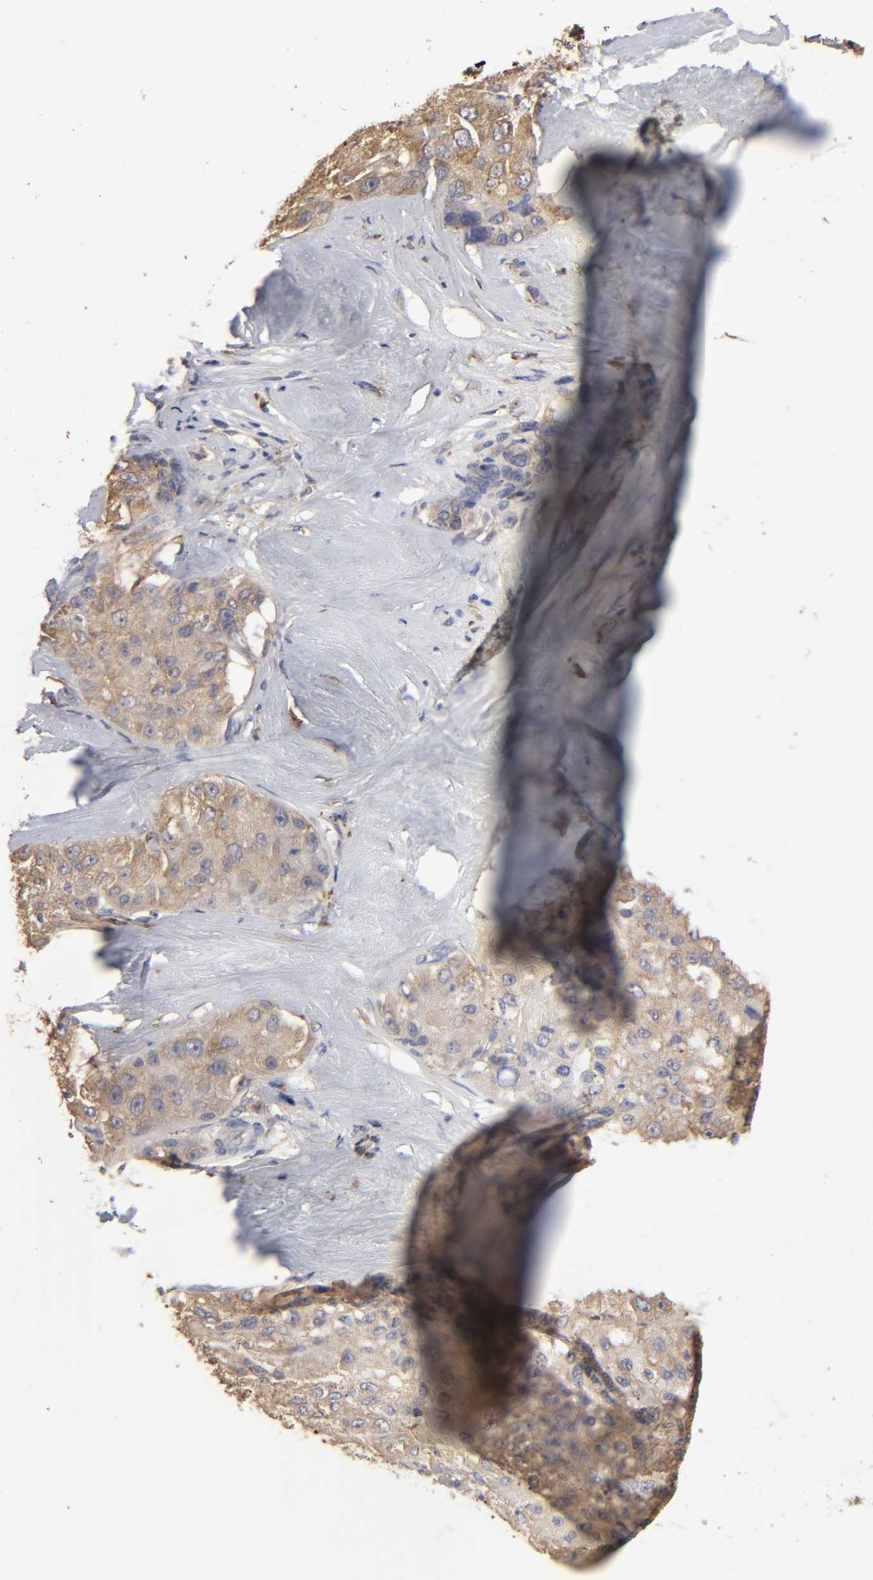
{"staining": {"intensity": "weak", "quantity": ">75%", "location": "cytoplasmic/membranous"}, "tissue": "liver cancer", "cell_type": "Tumor cells", "image_type": "cancer", "snomed": [{"axis": "morphology", "description": "Carcinoma, Hepatocellular, NOS"}, {"axis": "topography", "description": "Liver"}], "caption": "An IHC micrograph of tumor tissue is shown. Protein staining in brown shows weak cytoplasmic/membranous positivity in liver cancer within tumor cells.", "gene": "EIF4G2", "patient": {"sex": "male", "age": 80}}